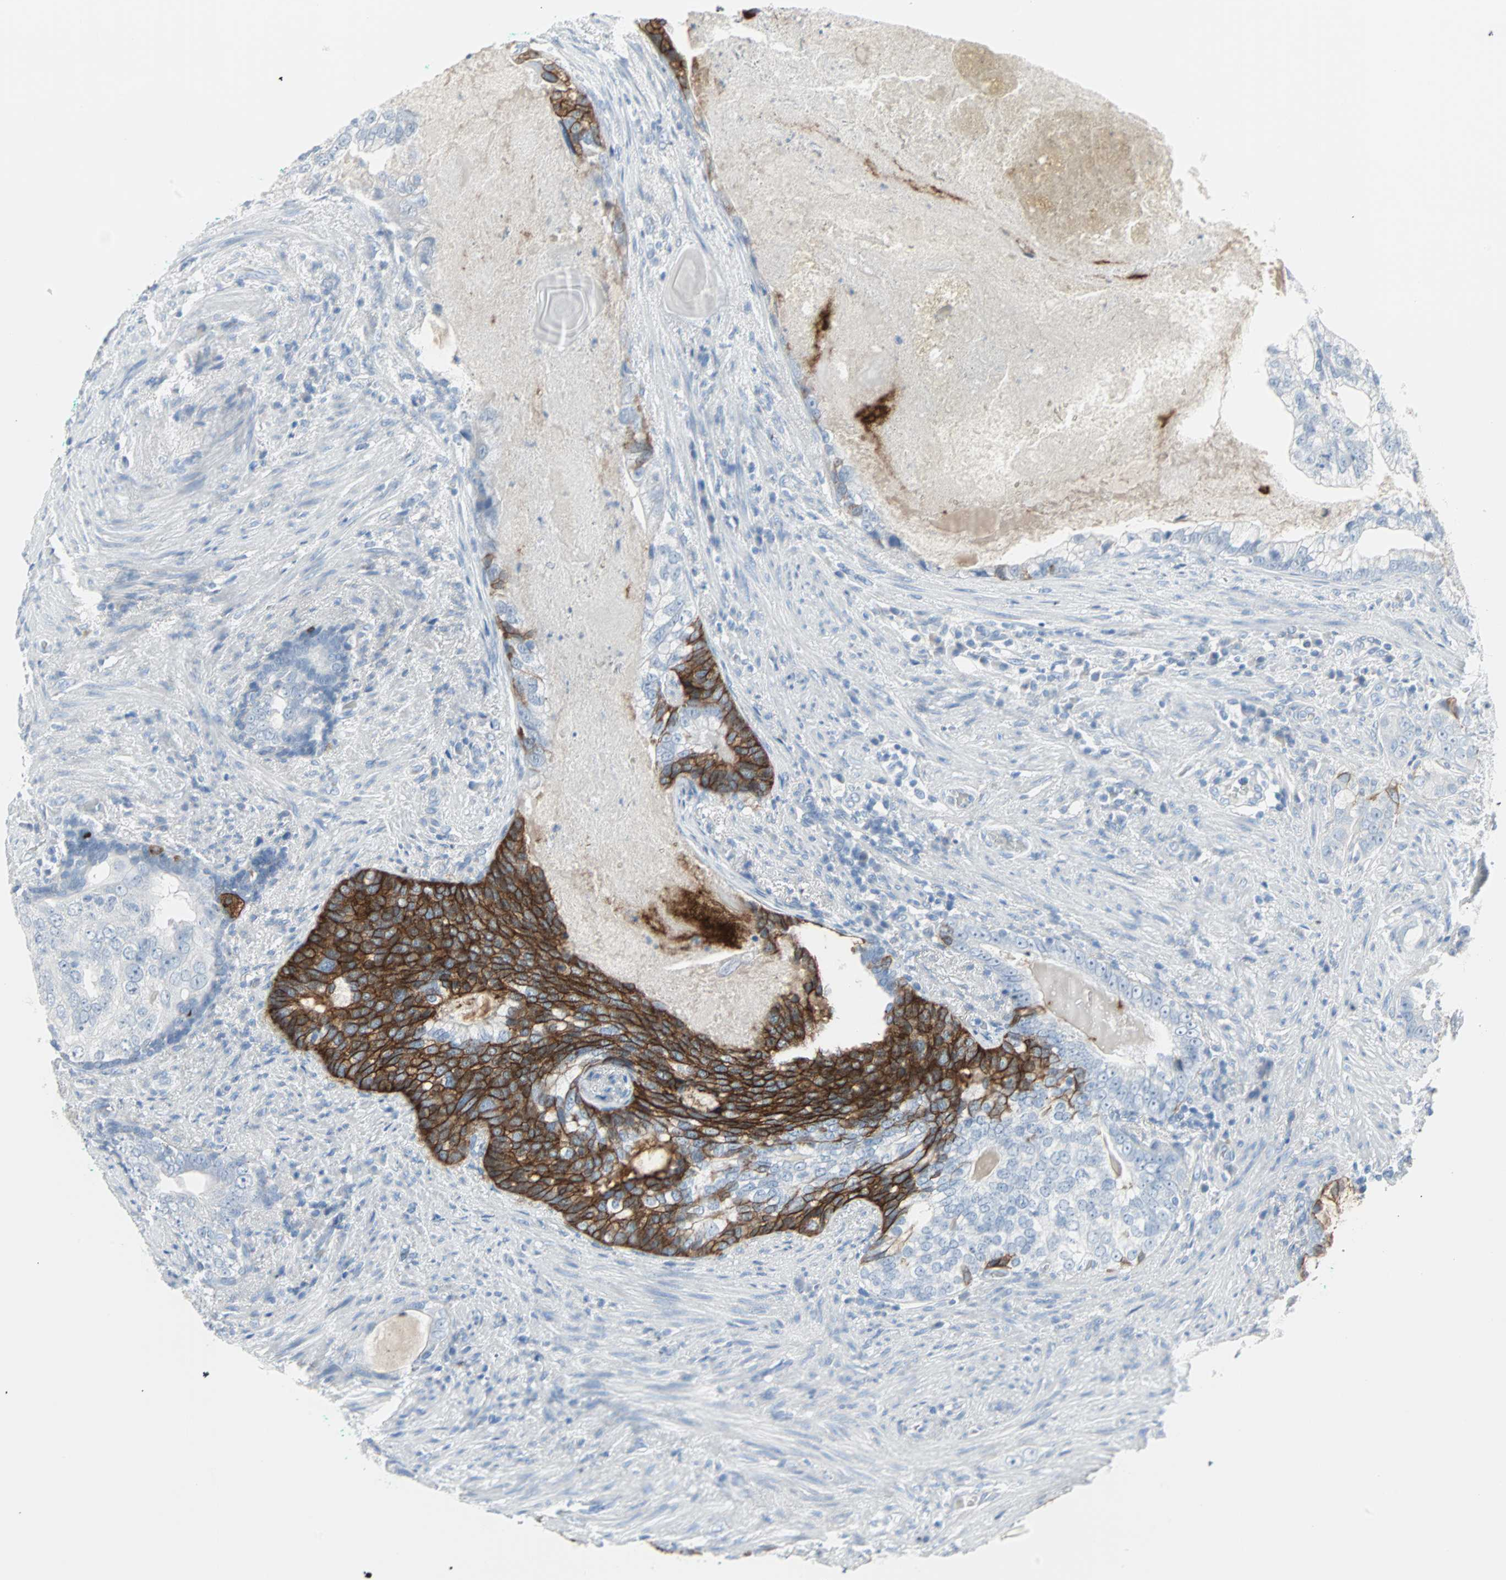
{"staining": {"intensity": "strong", "quantity": "<25%", "location": "cytoplasmic/membranous"}, "tissue": "prostate cancer", "cell_type": "Tumor cells", "image_type": "cancer", "snomed": [{"axis": "morphology", "description": "Adenocarcinoma, High grade"}, {"axis": "topography", "description": "Prostate"}], "caption": "A brown stain shows strong cytoplasmic/membranous positivity of a protein in human prostate high-grade adenocarcinoma tumor cells.", "gene": "STX1A", "patient": {"sex": "male", "age": 66}}